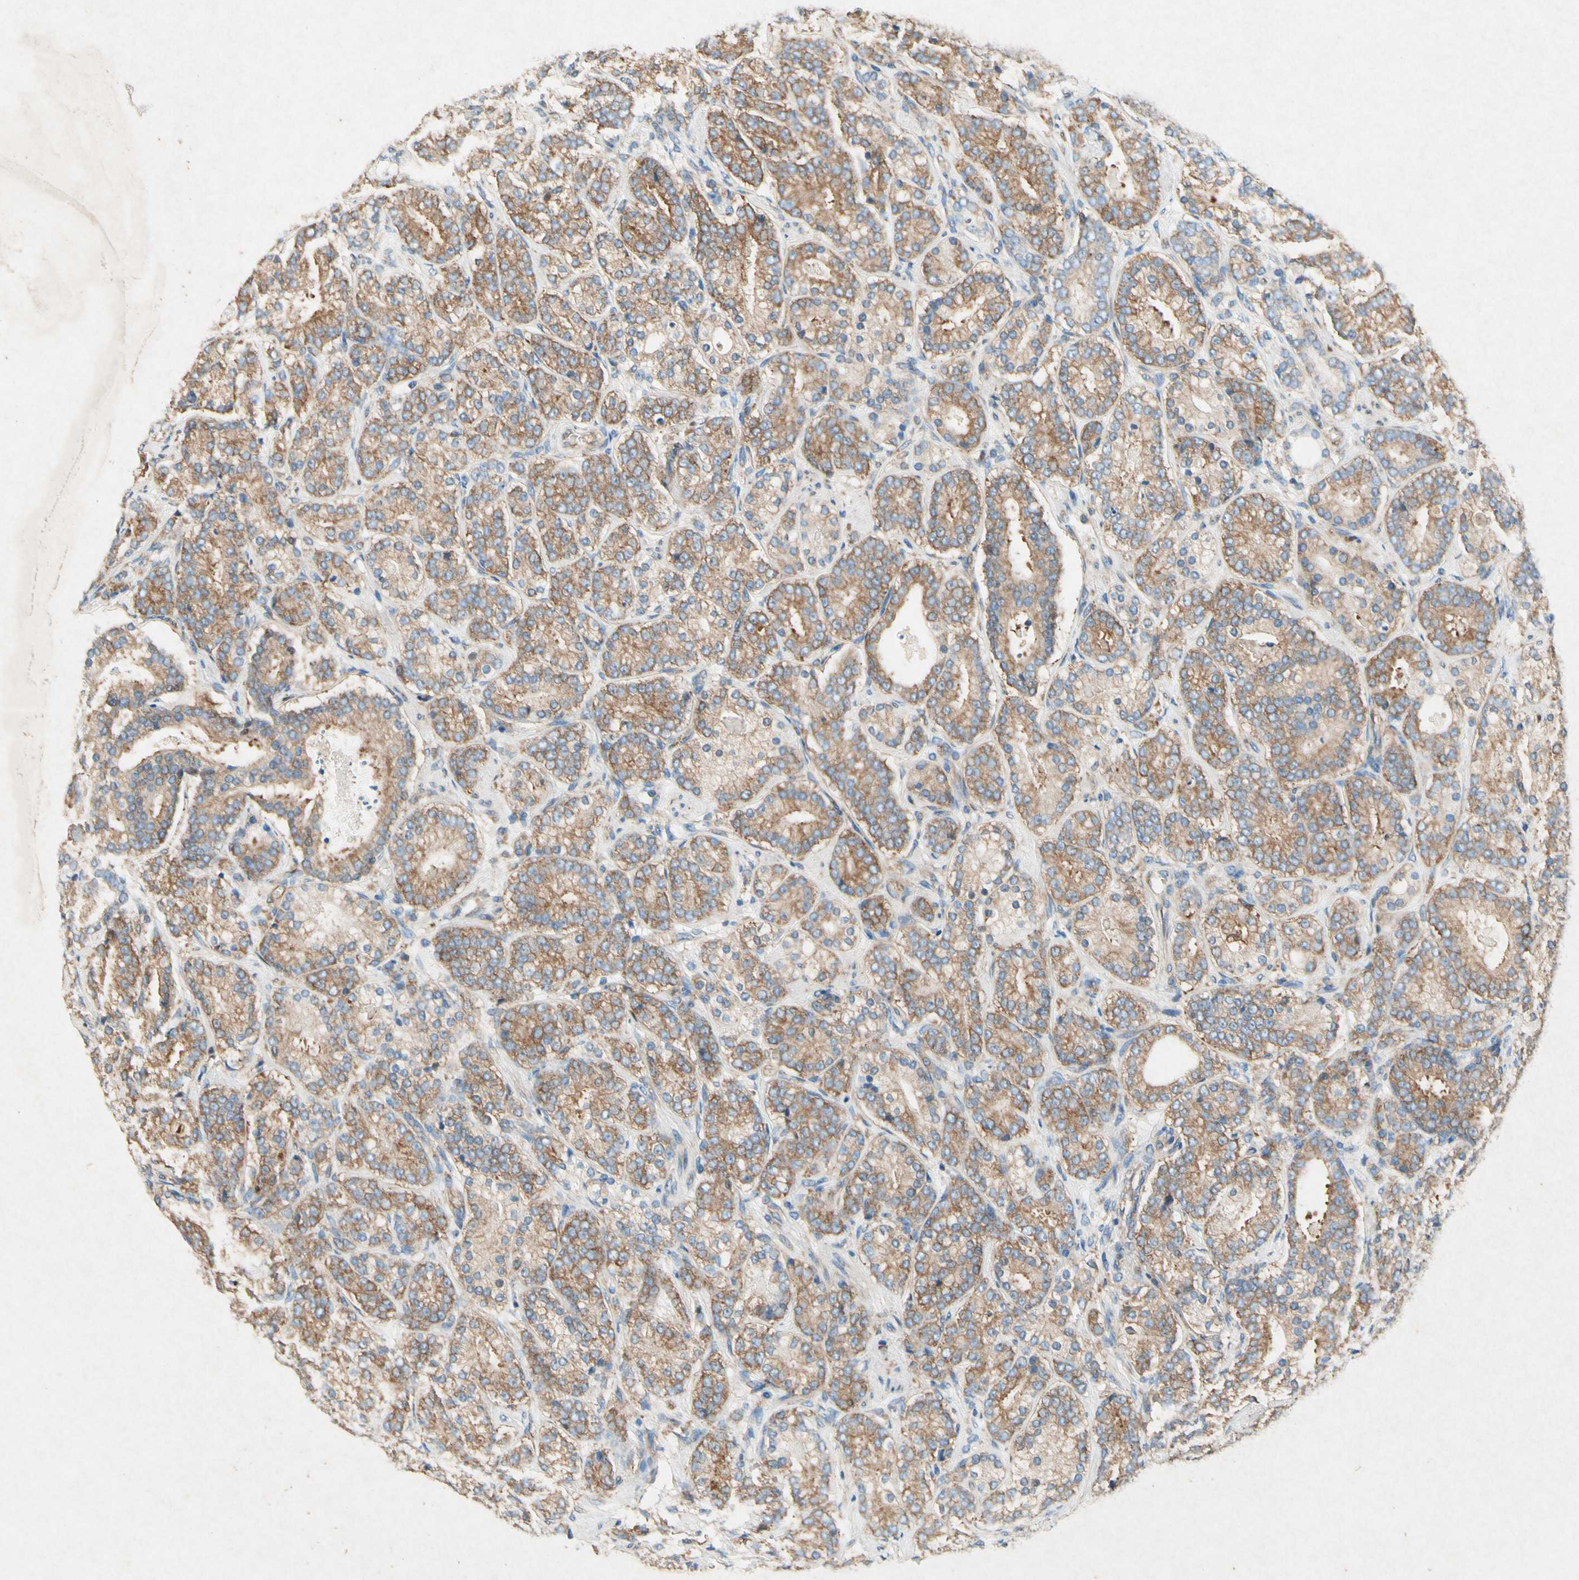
{"staining": {"intensity": "moderate", "quantity": ">75%", "location": "cytoplasmic/membranous"}, "tissue": "prostate cancer", "cell_type": "Tumor cells", "image_type": "cancer", "snomed": [{"axis": "morphology", "description": "Adenocarcinoma, High grade"}, {"axis": "topography", "description": "Prostate"}], "caption": "This micrograph reveals IHC staining of prostate adenocarcinoma (high-grade), with medium moderate cytoplasmic/membranous positivity in about >75% of tumor cells.", "gene": "PABPC1", "patient": {"sex": "male", "age": 61}}